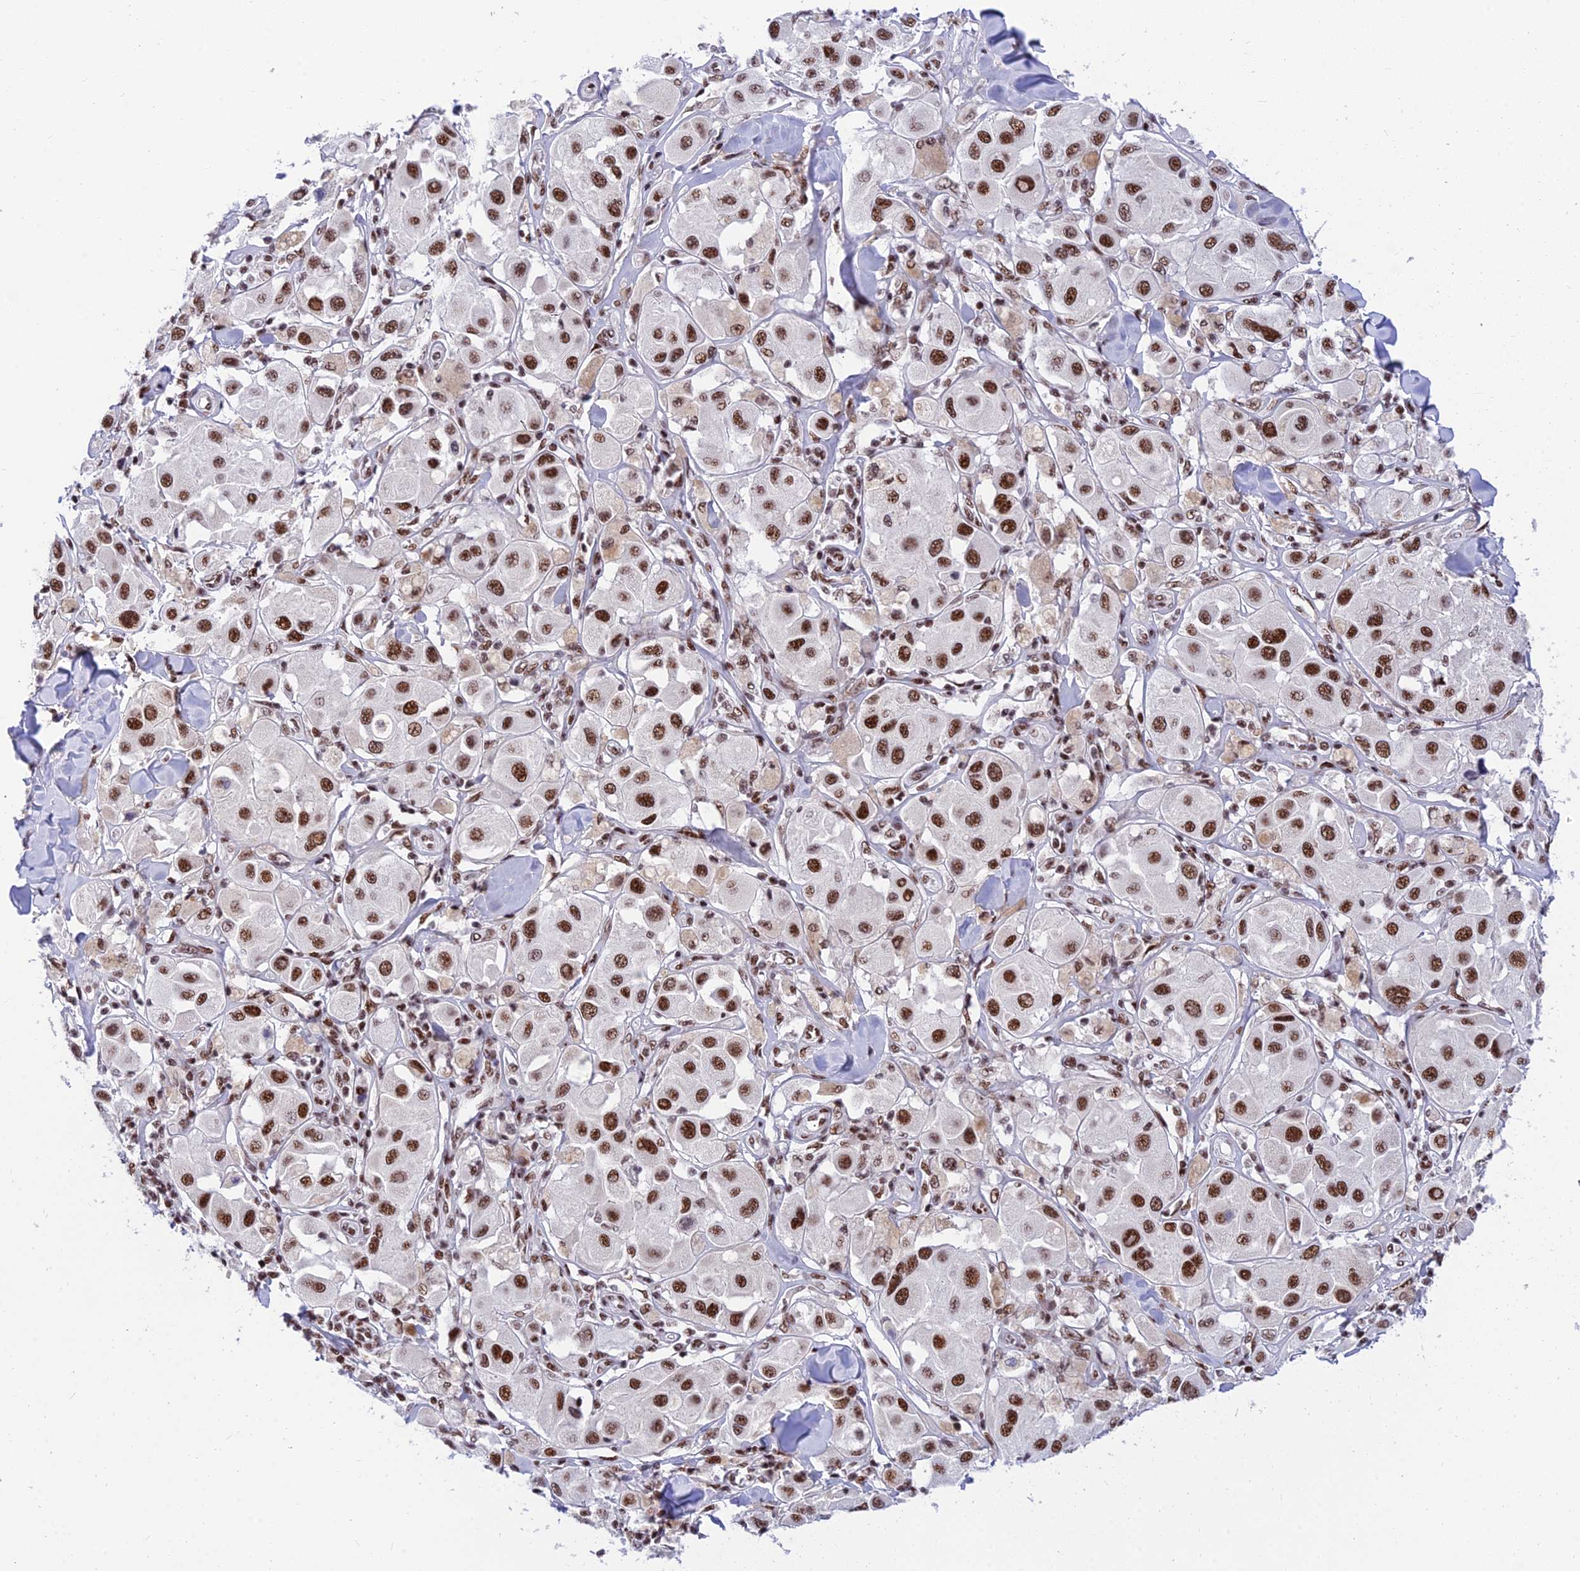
{"staining": {"intensity": "strong", "quantity": ">75%", "location": "nuclear"}, "tissue": "melanoma", "cell_type": "Tumor cells", "image_type": "cancer", "snomed": [{"axis": "morphology", "description": "Malignant melanoma, Metastatic site"}, {"axis": "topography", "description": "Skin"}], "caption": "The micrograph demonstrates immunohistochemical staining of malignant melanoma (metastatic site). There is strong nuclear expression is present in approximately >75% of tumor cells.", "gene": "USP22", "patient": {"sex": "male", "age": 41}}